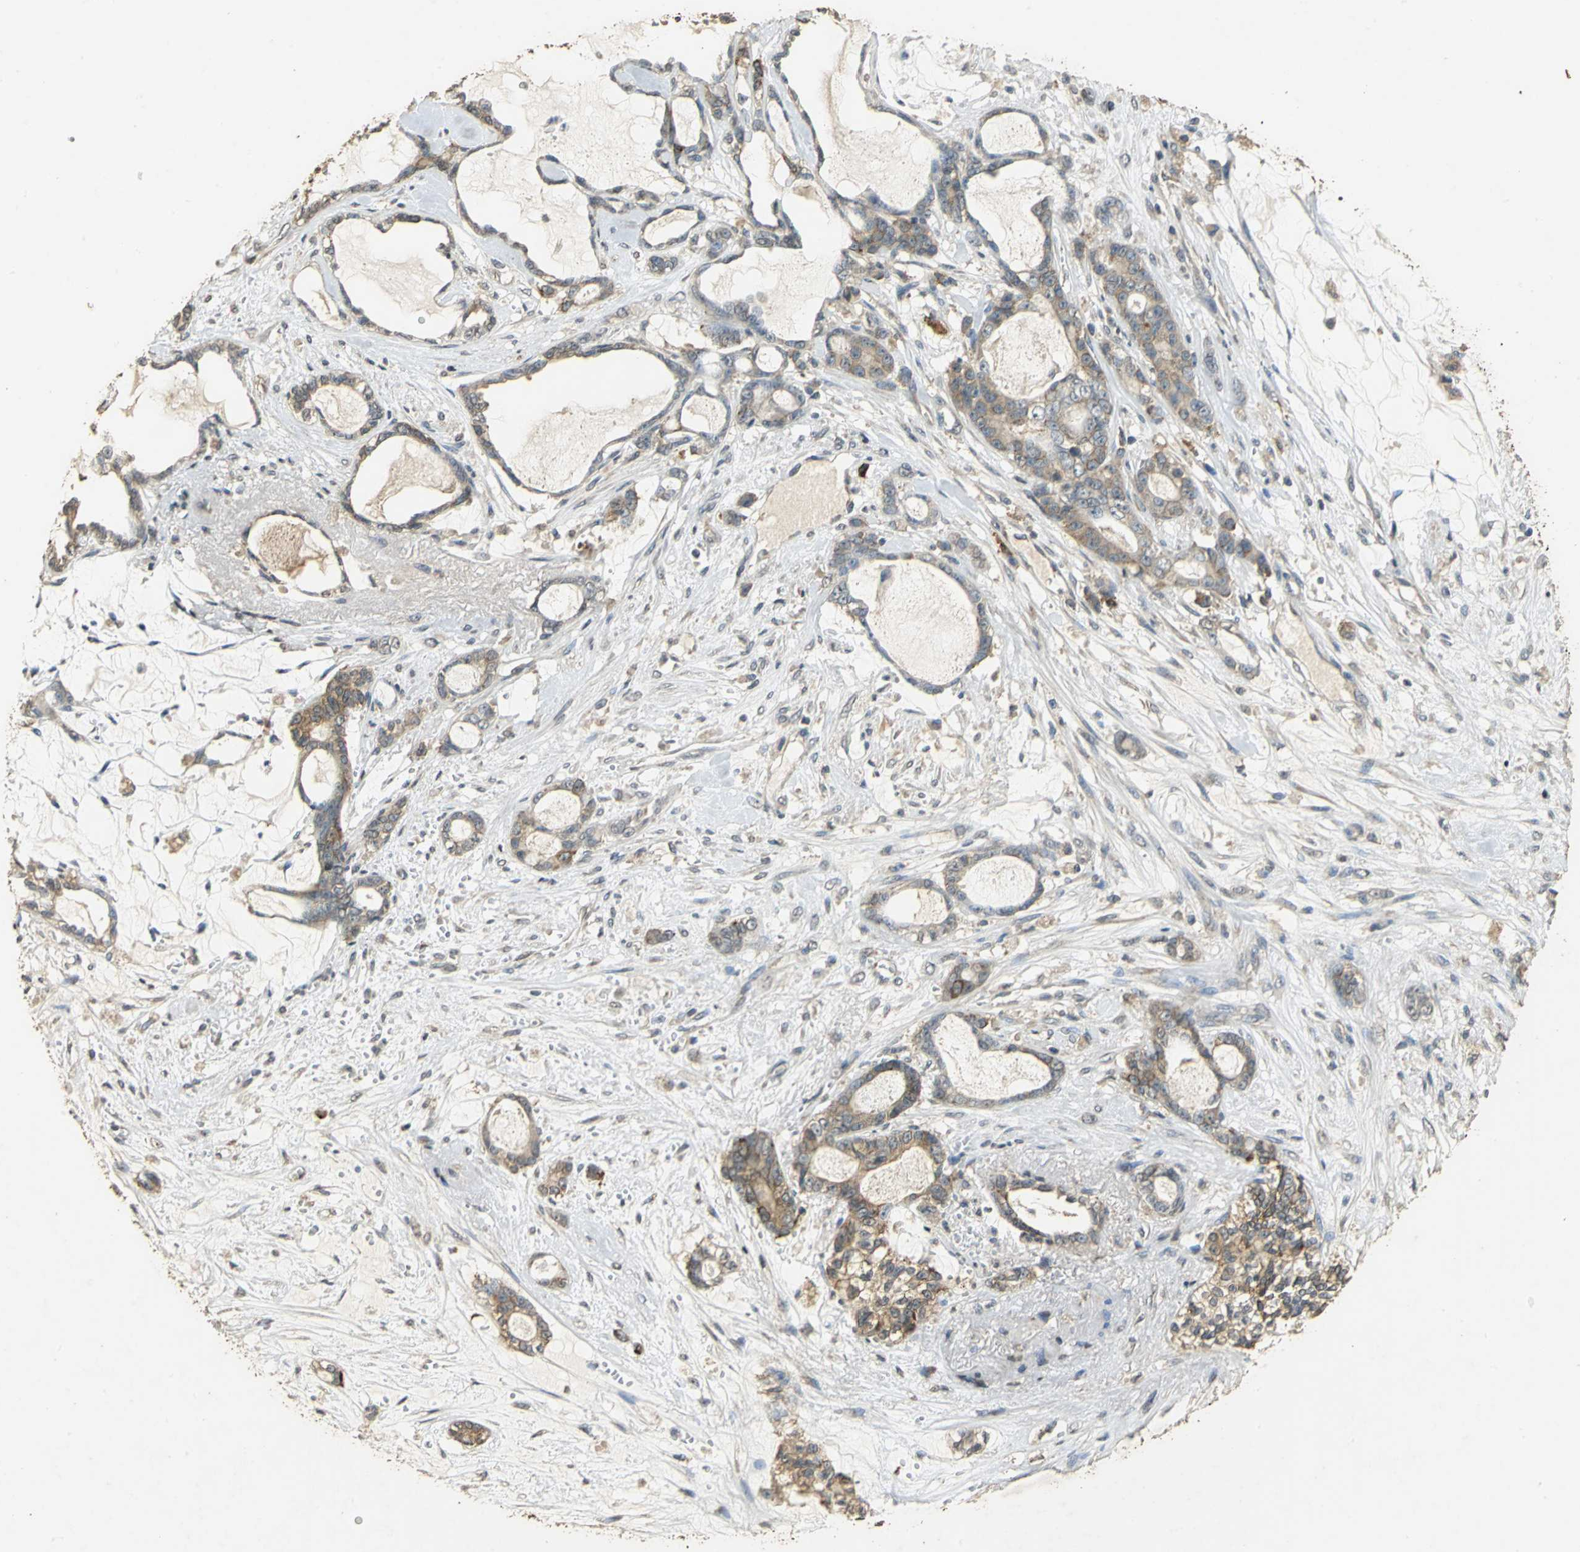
{"staining": {"intensity": "moderate", "quantity": ">75%", "location": "cytoplasmic/membranous"}, "tissue": "pancreatic cancer", "cell_type": "Tumor cells", "image_type": "cancer", "snomed": [{"axis": "morphology", "description": "Adenocarcinoma, NOS"}, {"axis": "topography", "description": "Pancreas"}], "caption": "Immunohistochemistry (IHC) (DAB) staining of pancreatic adenocarcinoma demonstrates moderate cytoplasmic/membranous protein positivity in approximately >75% of tumor cells.", "gene": "ACSL4", "patient": {"sex": "female", "age": 73}}